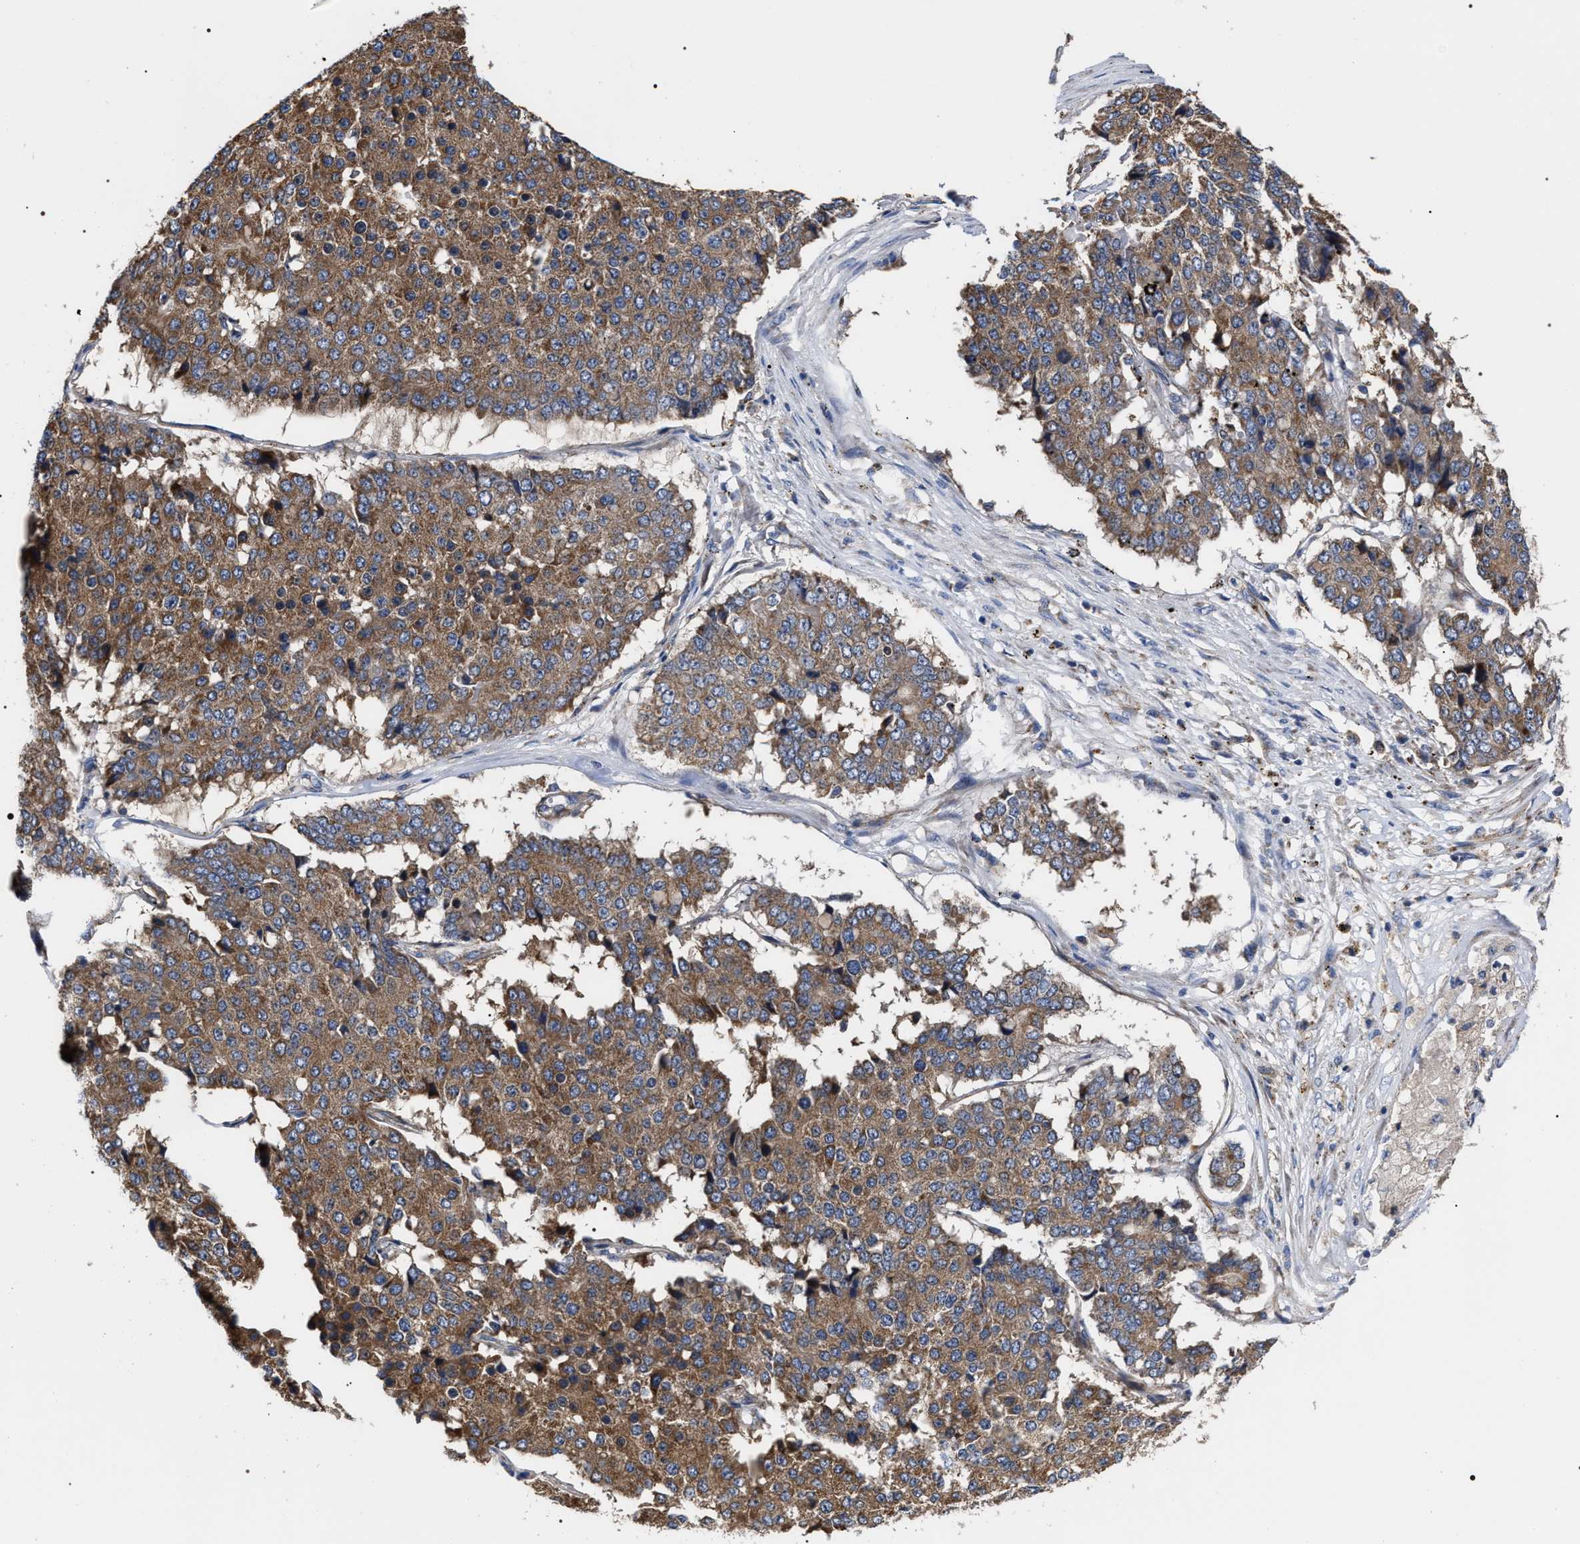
{"staining": {"intensity": "moderate", "quantity": ">75%", "location": "cytoplasmic/membranous"}, "tissue": "pancreatic cancer", "cell_type": "Tumor cells", "image_type": "cancer", "snomed": [{"axis": "morphology", "description": "Adenocarcinoma, NOS"}, {"axis": "topography", "description": "Pancreas"}], "caption": "Human pancreatic cancer (adenocarcinoma) stained for a protein (brown) shows moderate cytoplasmic/membranous positive staining in about >75% of tumor cells.", "gene": "MACC1", "patient": {"sex": "male", "age": 50}}